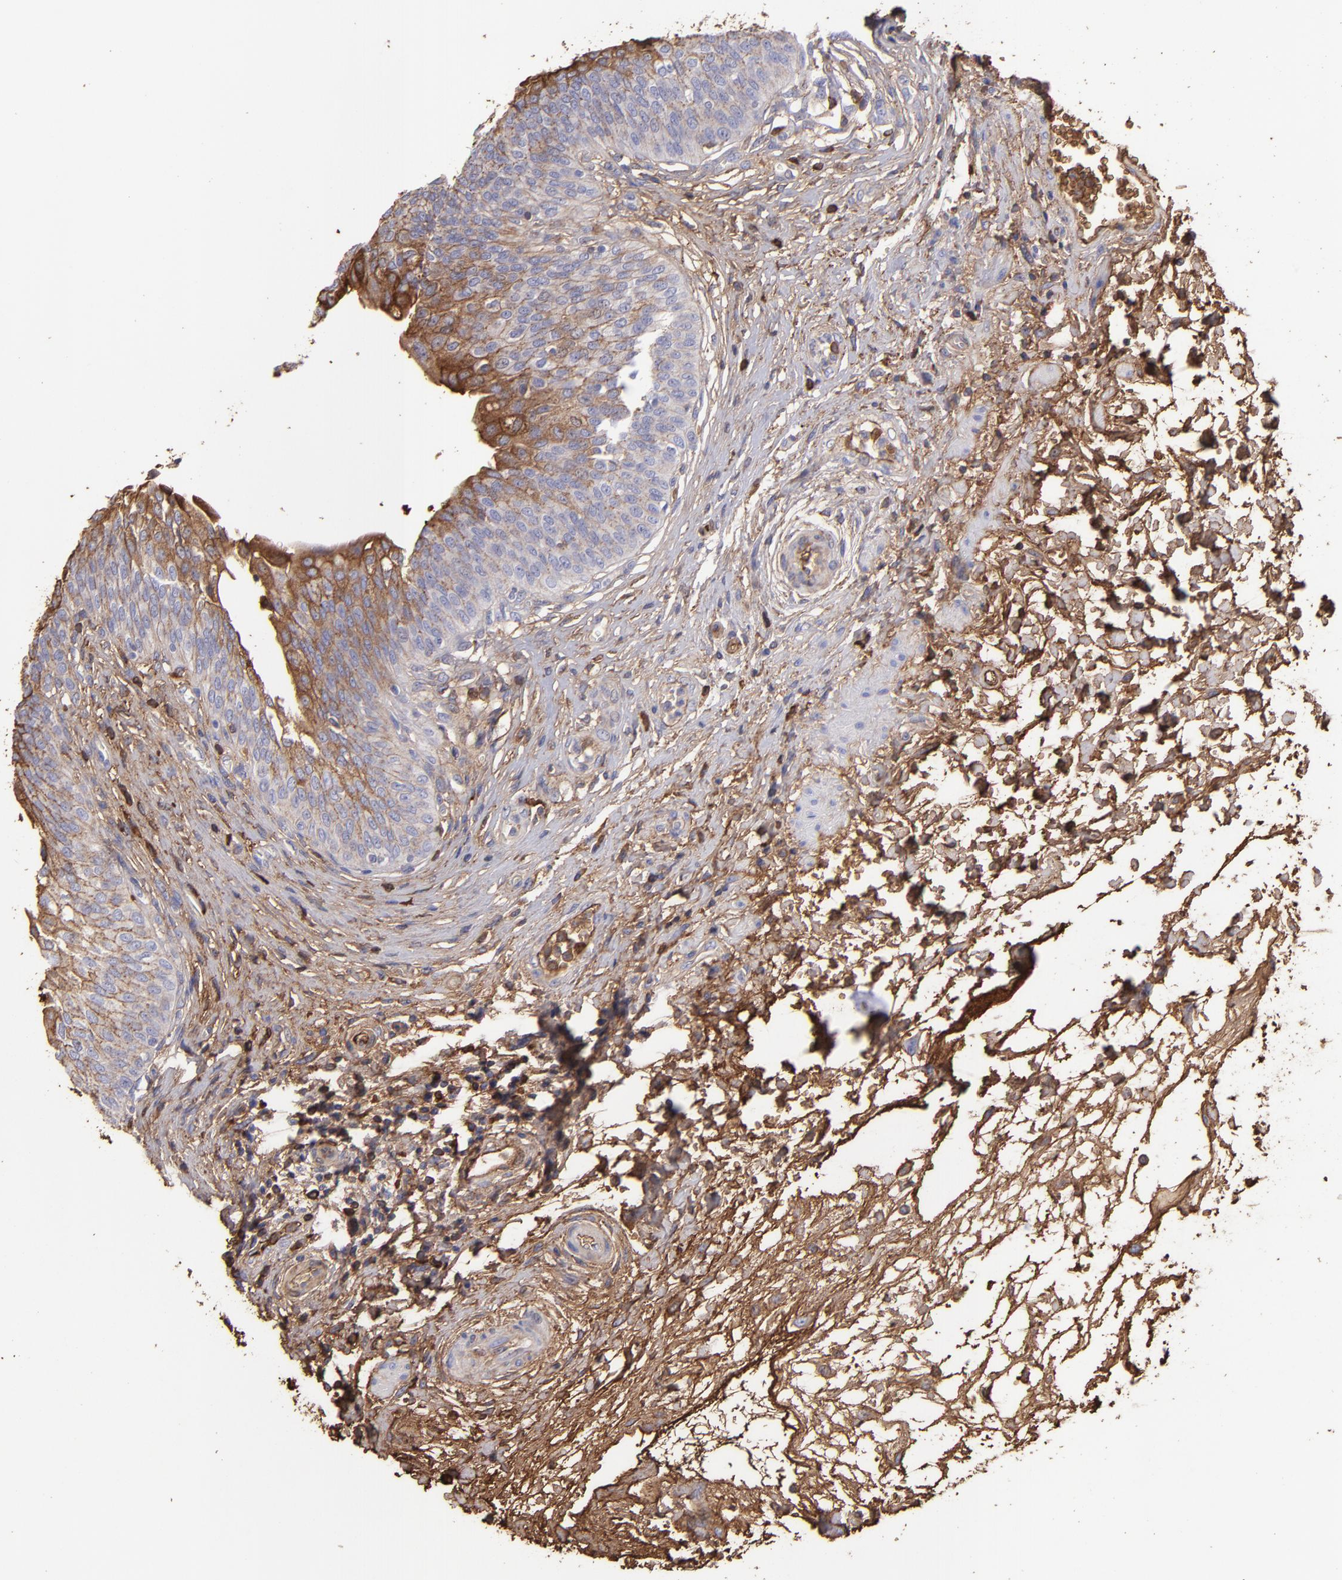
{"staining": {"intensity": "weak", "quantity": ">75%", "location": "cytoplasmic/membranous"}, "tissue": "urinary bladder", "cell_type": "Urothelial cells", "image_type": "normal", "snomed": [{"axis": "morphology", "description": "Normal tissue, NOS"}, {"axis": "topography", "description": "Smooth muscle"}, {"axis": "topography", "description": "Urinary bladder"}], "caption": "Immunohistochemistry (IHC) of normal urinary bladder reveals low levels of weak cytoplasmic/membranous positivity in about >75% of urothelial cells. The staining was performed using DAB (3,3'-diaminobenzidine) to visualize the protein expression in brown, while the nuclei were stained in blue with hematoxylin (Magnification: 20x).", "gene": "FGB", "patient": {"sex": "male", "age": 35}}